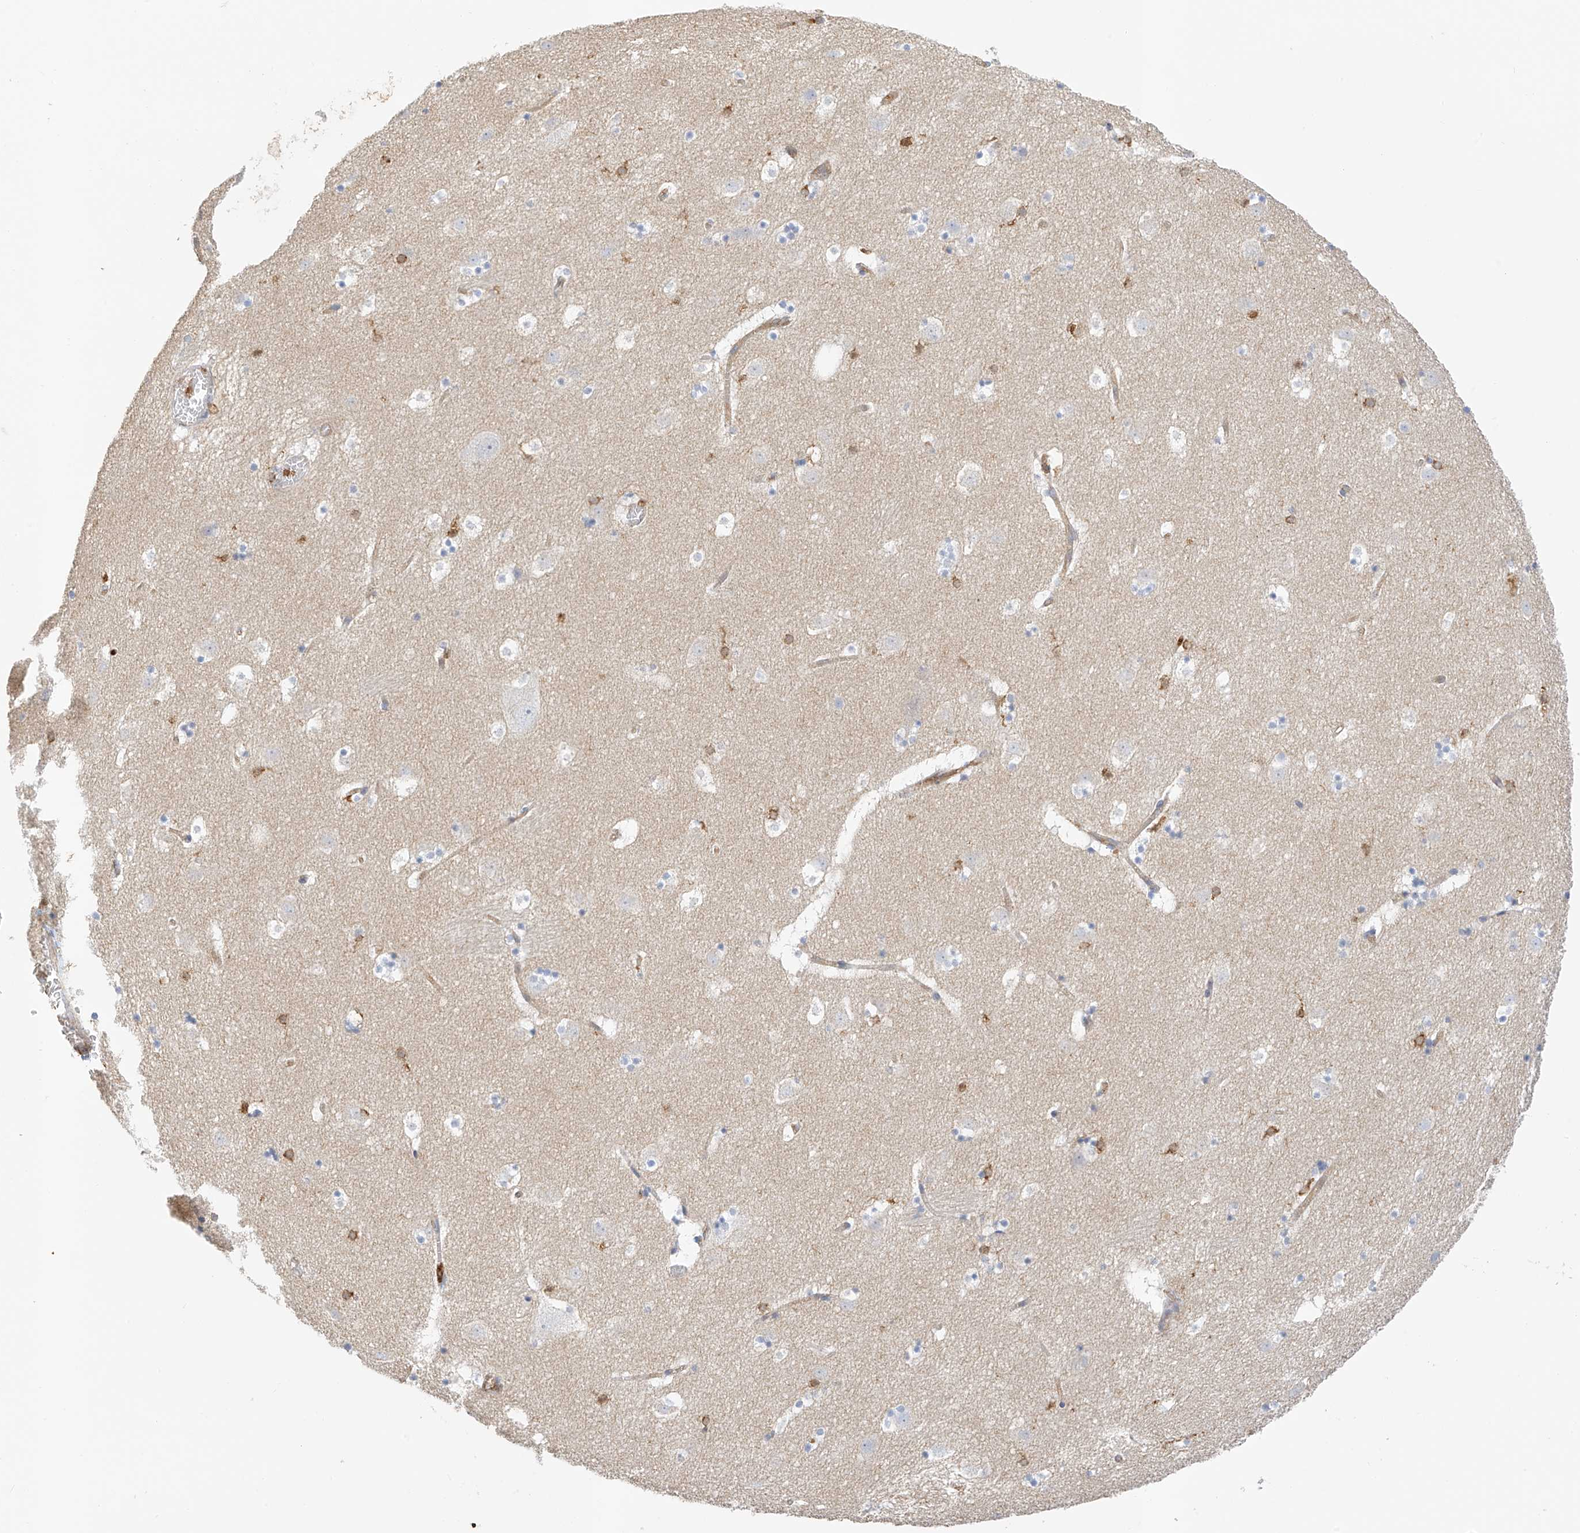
{"staining": {"intensity": "moderate", "quantity": "<25%", "location": "cytoplasmic/membranous"}, "tissue": "caudate", "cell_type": "Glial cells", "image_type": "normal", "snomed": [{"axis": "morphology", "description": "Normal tissue, NOS"}, {"axis": "topography", "description": "Lateral ventricle wall"}], "caption": "The image demonstrates staining of benign caudate, revealing moderate cytoplasmic/membranous protein positivity (brown color) within glial cells.", "gene": "ARHGAP25", "patient": {"sex": "male", "age": 45}}